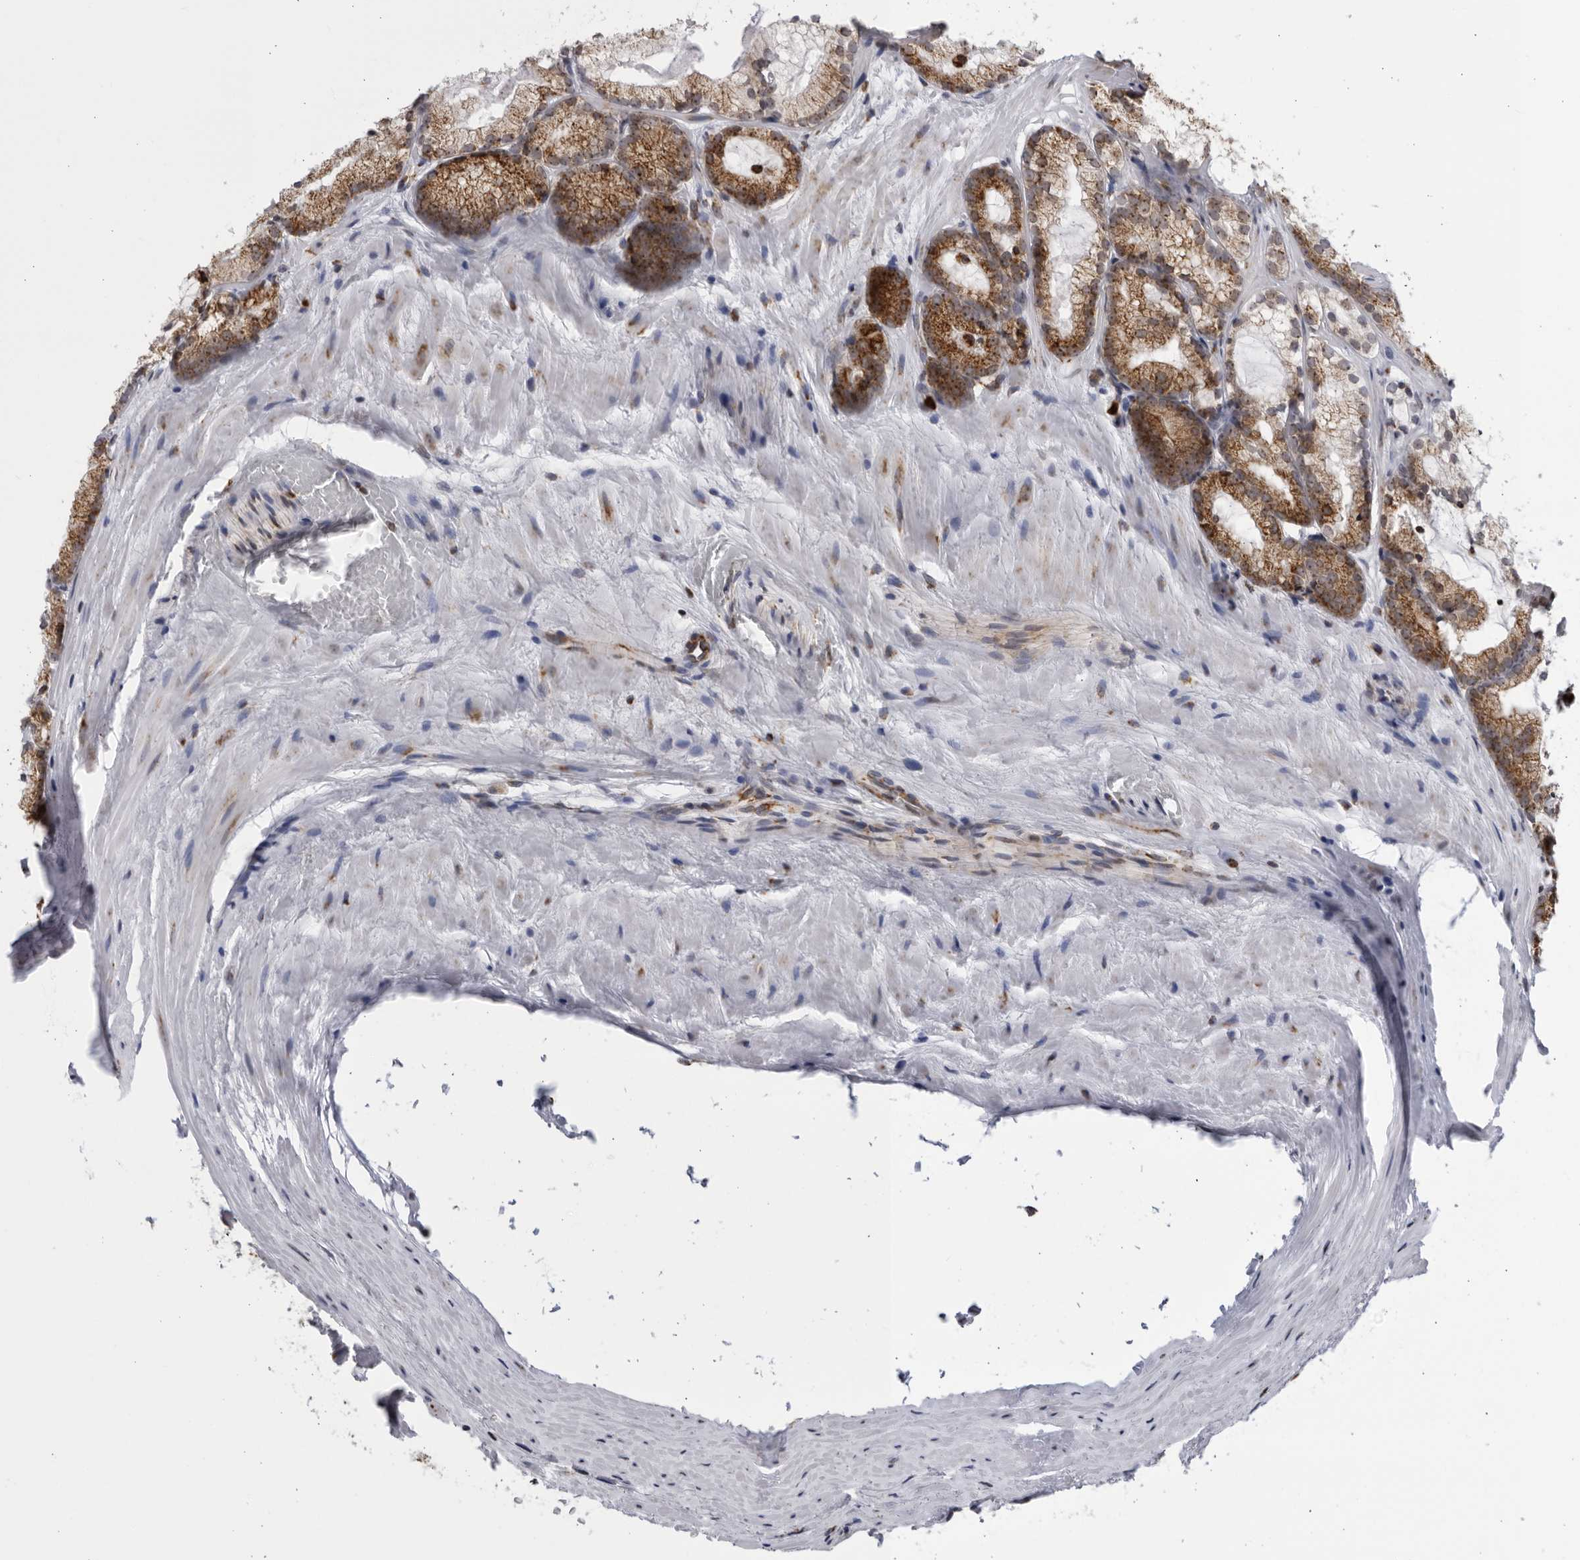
{"staining": {"intensity": "strong", "quantity": ">75%", "location": "cytoplasmic/membranous"}, "tissue": "prostate cancer", "cell_type": "Tumor cells", "image_type": "cancer", "snomed": [{"axis": "morphology", "description": "Adenocarcinoma, Low grade"}, {"axis": "topography", "description": "Prostate"}], "caption": "This photomicrograph shows IHC staining of prostate adenocarcinoma (low-grade), with high strong cytoplasmic/membranous staining in about >75% of tumor cells.", "gene": "RBM34", "patient": {"sex": "male", "age": 72}}